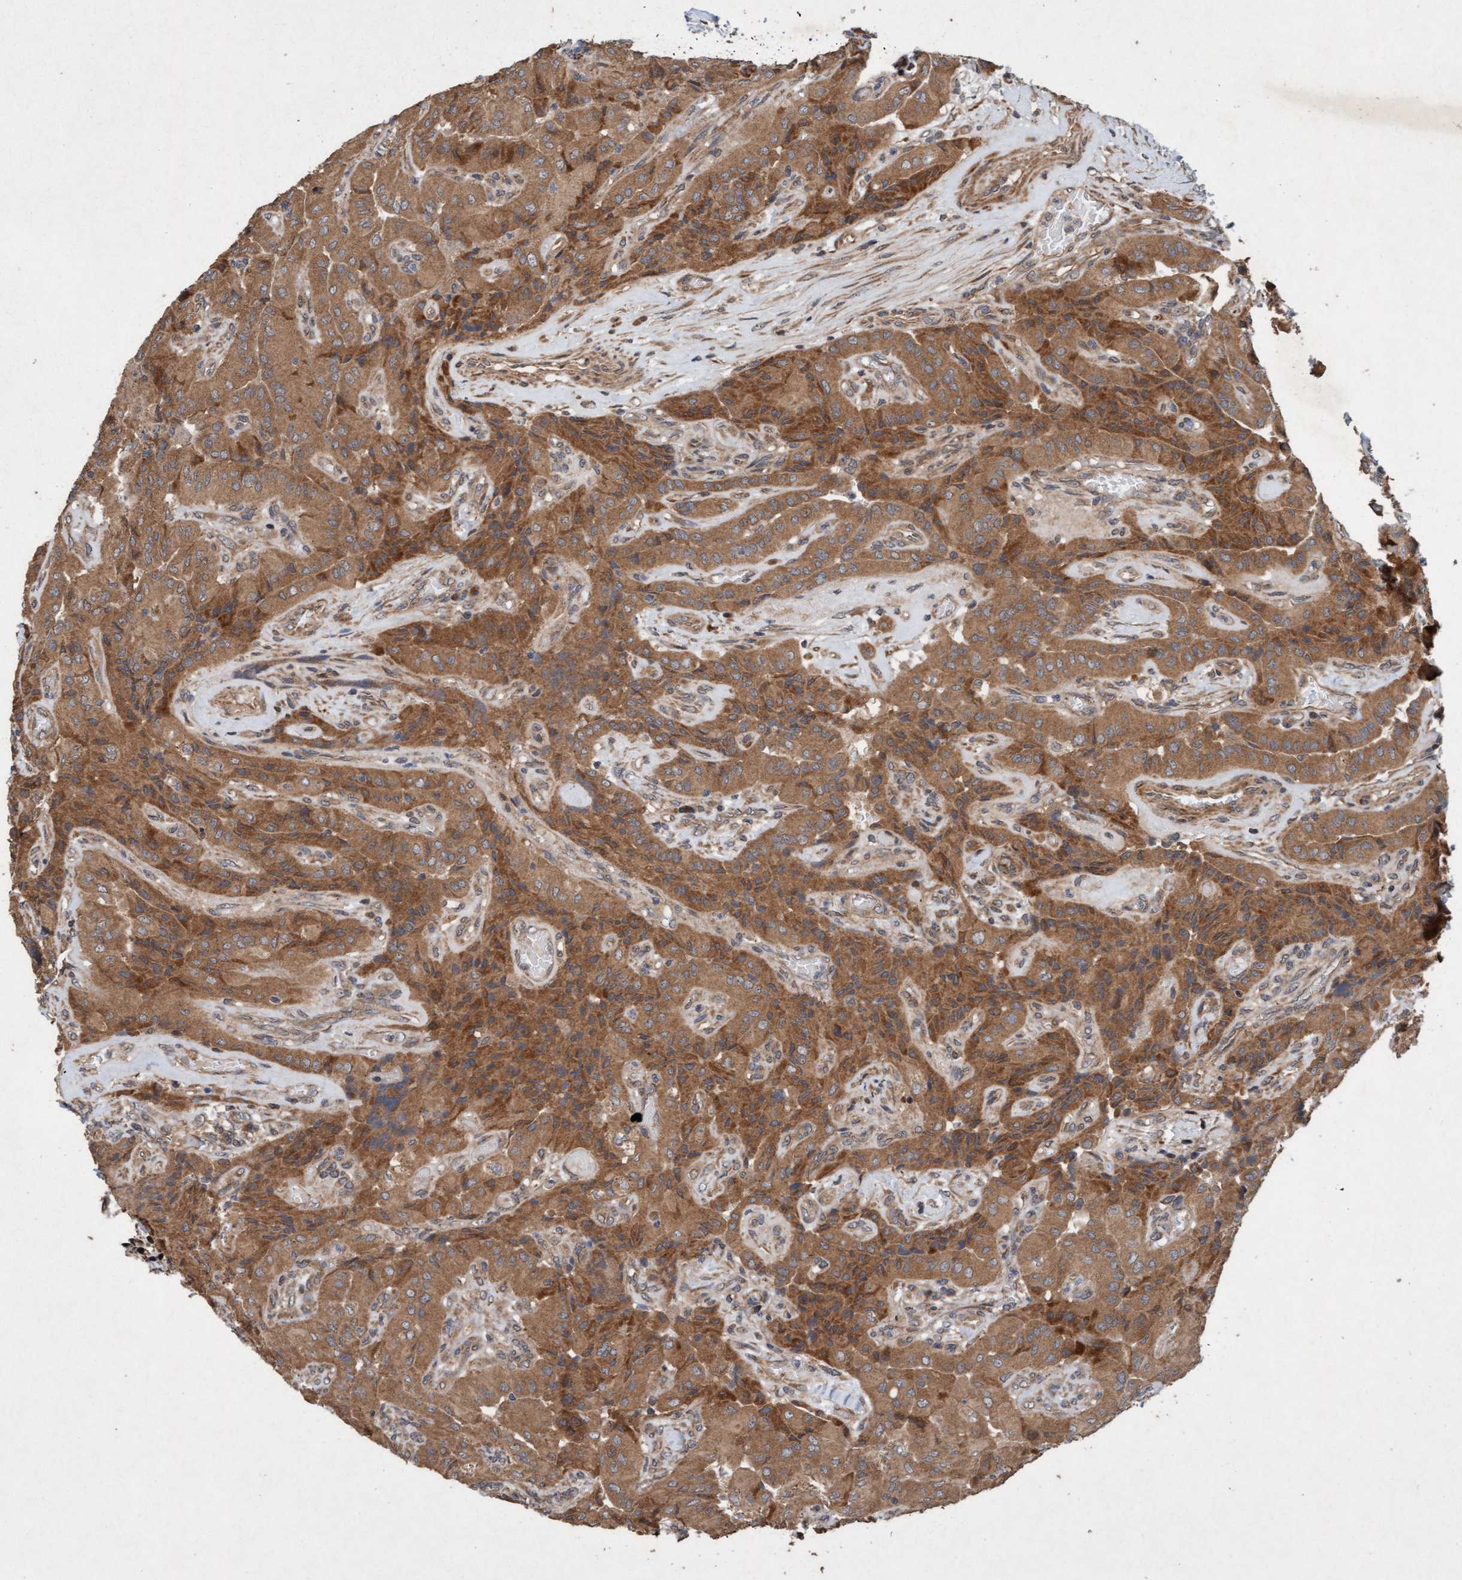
{"staining": {"intensity": "moderate", "quantity": ">75%", "location": "cytoplasmic/membranous"}, "tissue": "thyroid cancer", "cell_type": "Tumor cells", "image_type": "cancer", "snomed": [{"axis": "morphology", "description": "Papillary adenocarcinoma, NOS"}, {"axis": "topography", "description": "Thyroid gland"}], "caption": "Approximately >75% of tumor cells in thyroid cancer demonstrate moderate cytoplasmic/membranous protein positivity as visualized by brown immunohistochemical staining.", "gene": "MLXIP", "patient": {"sex": "female", "age": 59}}